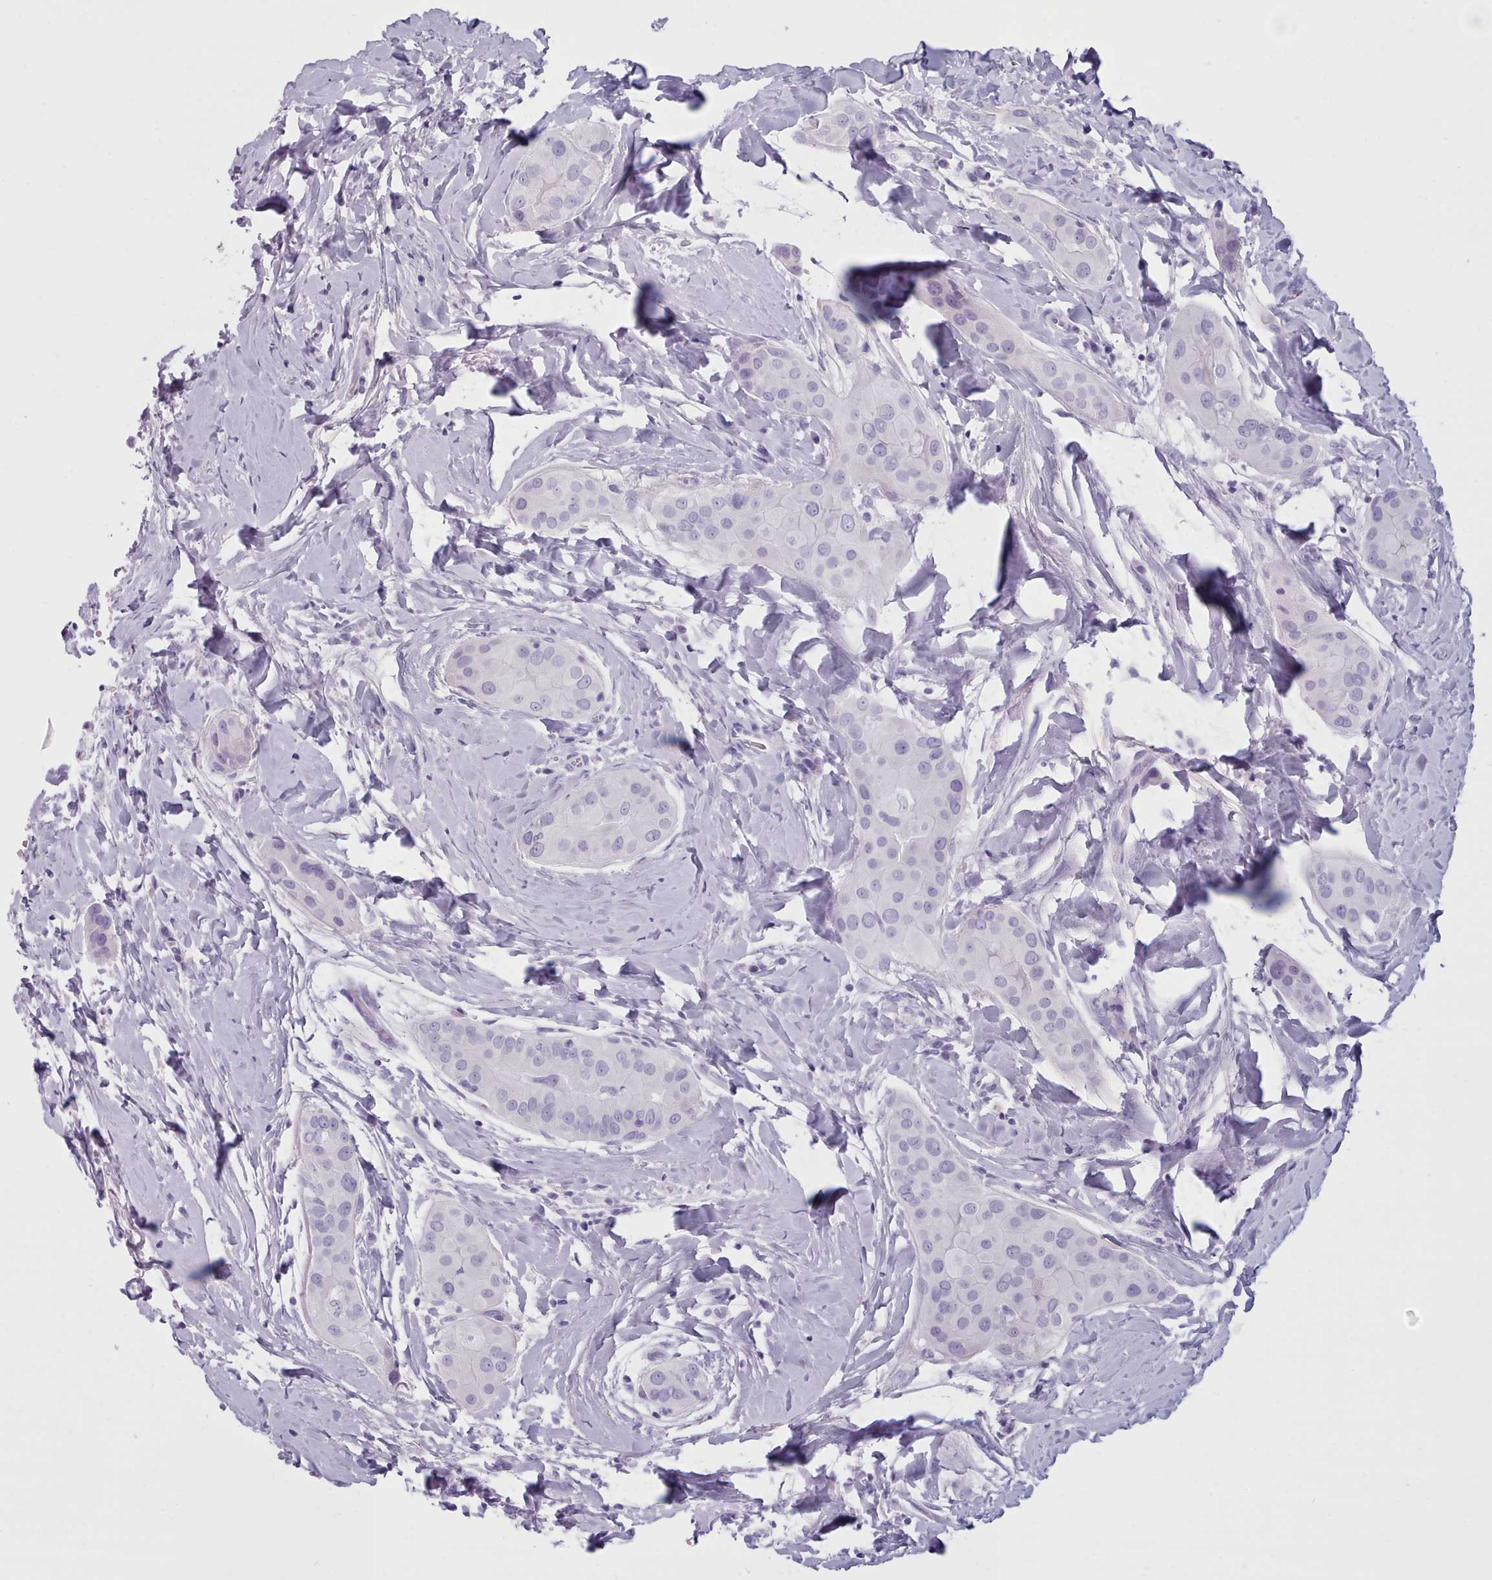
{"staining": {"intensity": "negative", "quantity": "none", "location": "none"}, "tissue": "thyroid cancer", "cell_type": "Tumor cells", "image_type": "cancer", "snomed": [{"axis": "morphology", "description": "Papillary adenocarcinoma, NOS"}, {"axis": "topography", "description": "Thyroid gland"}], "caption": "Immunohistochemical staining of human papillary adenocarcinoma (thyroid) shows no significant staining in tumor cells.", "gene": "ZNF43", "patient": {"sex": "male", "age": 33}}